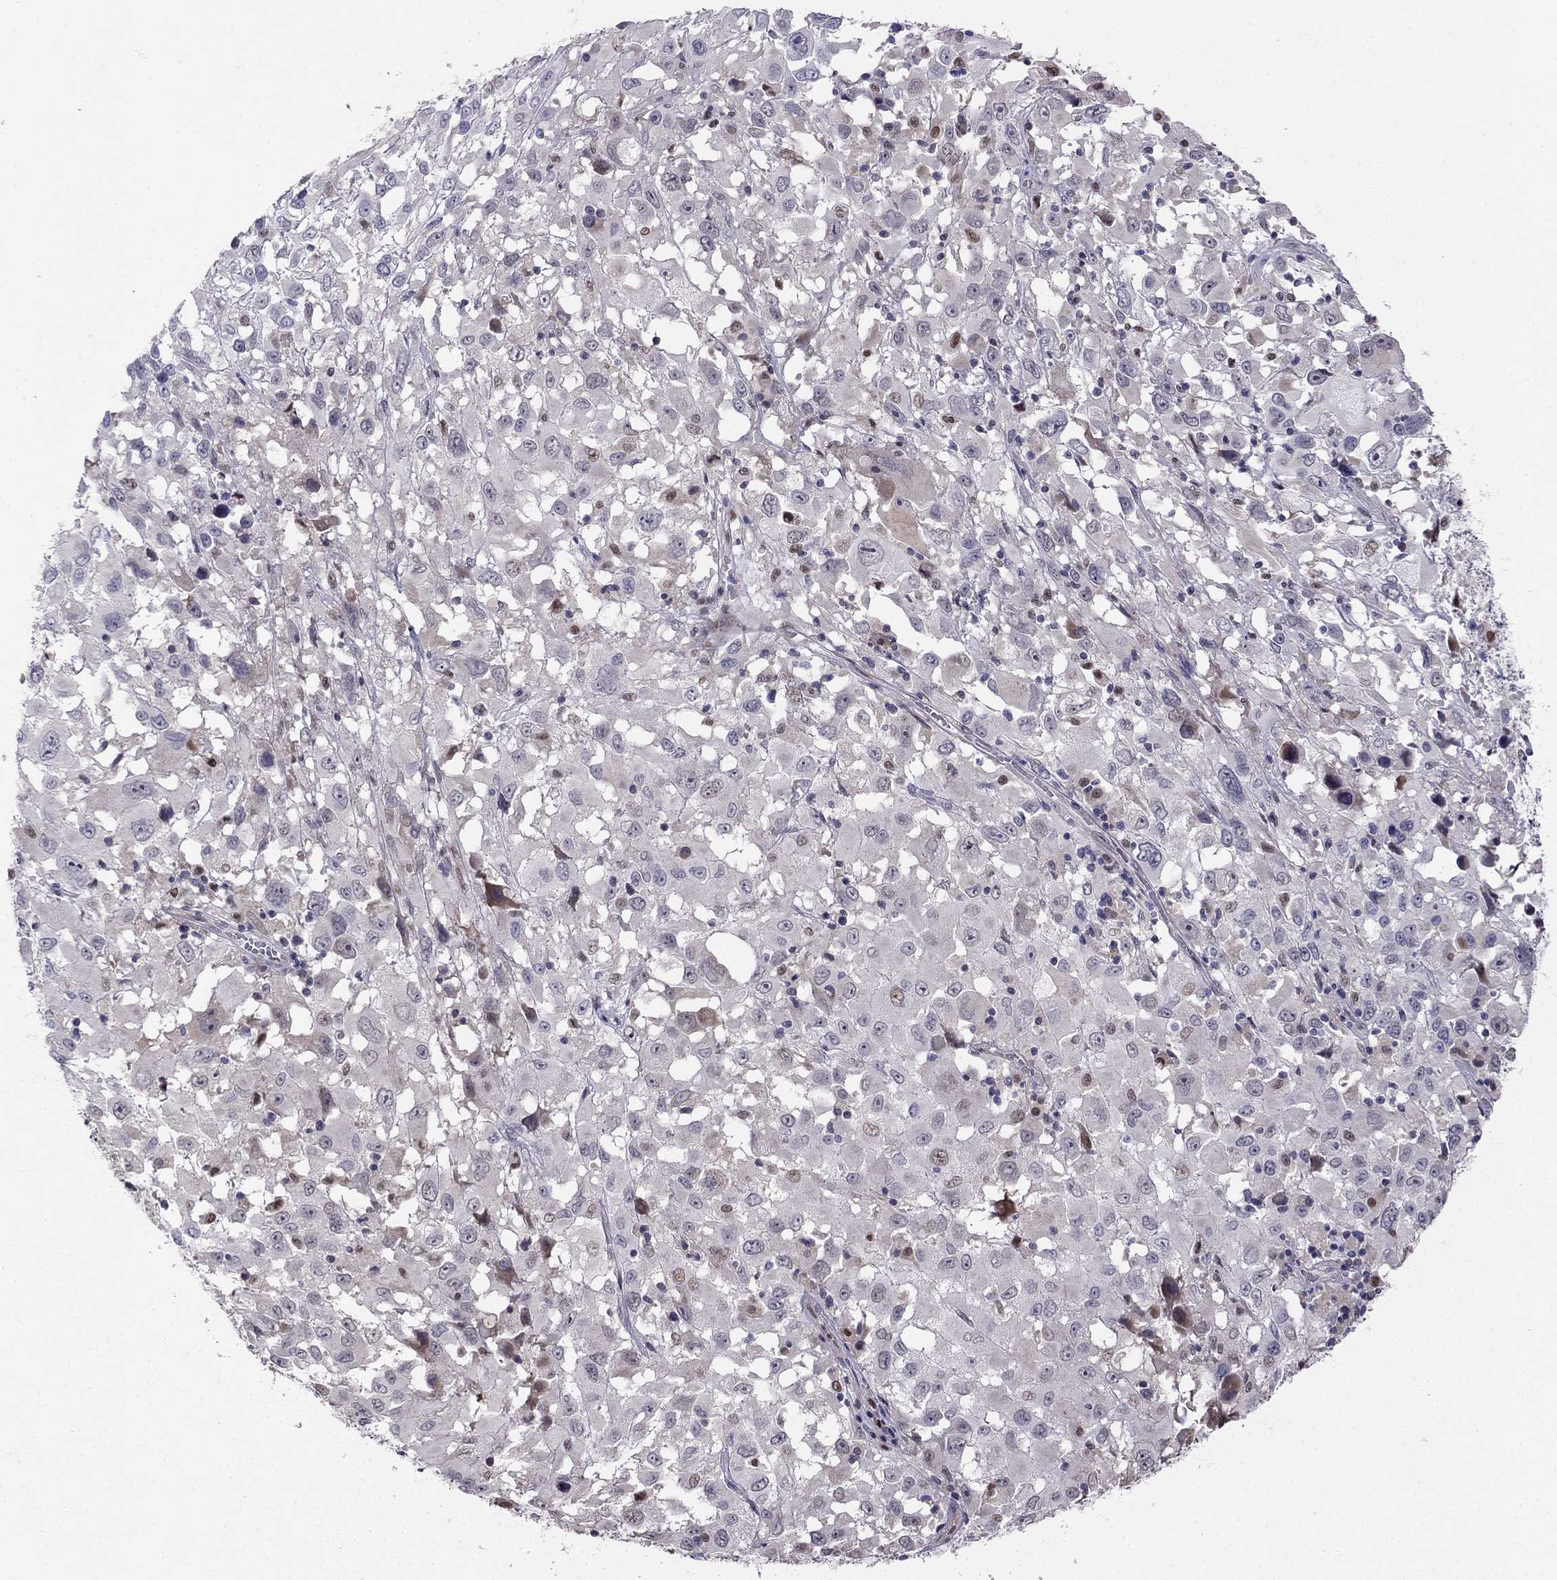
{"staining": {"intensity": "negative", "quantity": "none", "location": "none"}, "tissue": "melanoma", "cell_type": "Tumor cells", "image_type": "cancer", "snomed": [{"axis": "morphology", "description": "Malignant melanoma, Metastatic site"}, {"axis": "topography", "description": "Soft tissue"}], "caption": "IHC image of neoplastic tissue: malignant melanoma (metastatic site) stained with DAB reveals no significant protein positivity in tumor cells.", "gene": "LRRC39", "patient": {"sex": "male", "age": 50}}